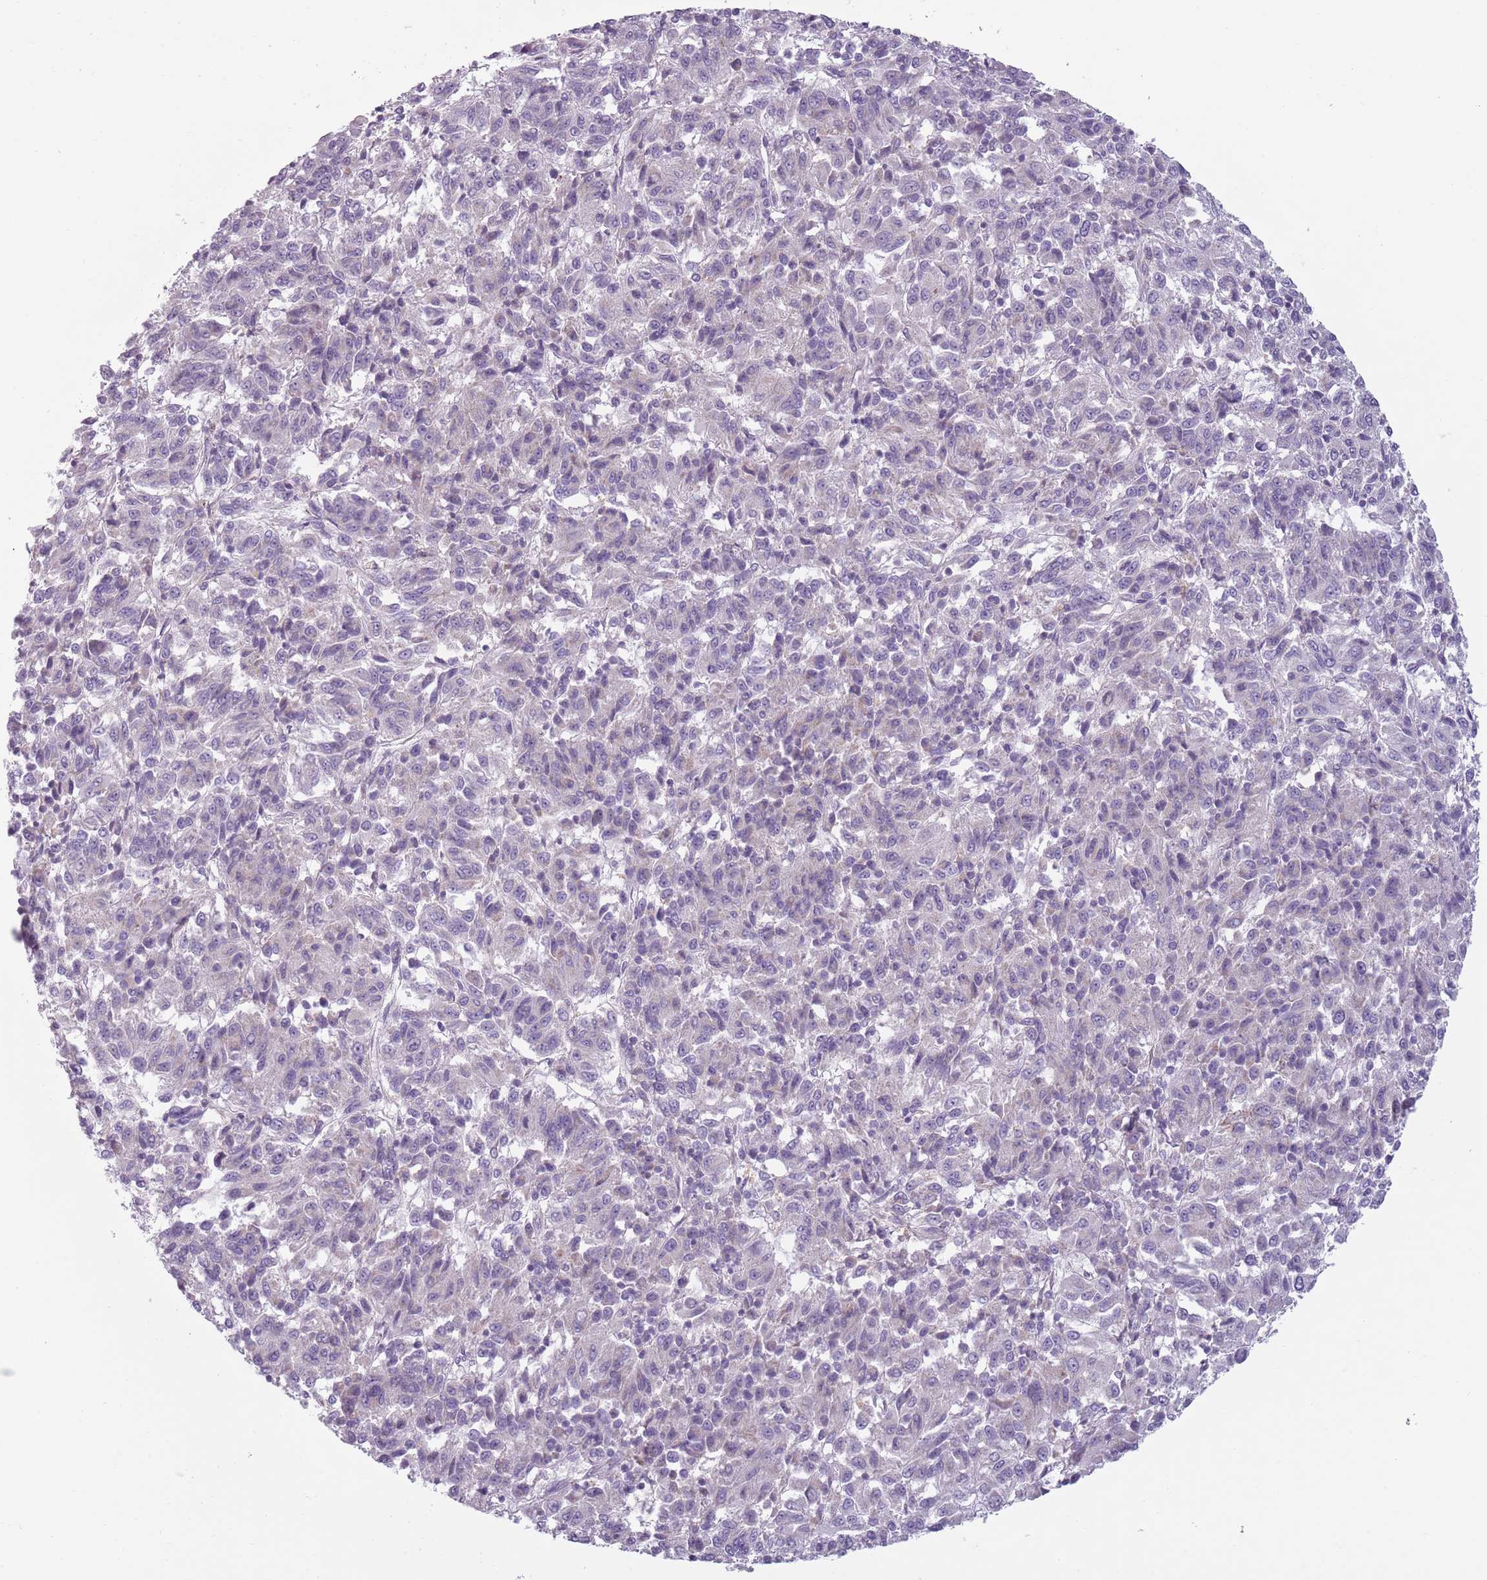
{"staining": {"intensity": "negative", "quantity": "none", "location": "none"}, "tissue": "melanoma", "cell_type": "Tumor cells", "image_type": "cancer", "snomed": [{"axis": "morphology", "description": "Malignant melanoma, Metastatic site"}, {"axis": "topography", "description": "Lung"}], "caption": "Tumor cells show no significant protein staining in melanoma.", "gene": "MEGF8", "patient": {"sex": "male", "age": 64}}